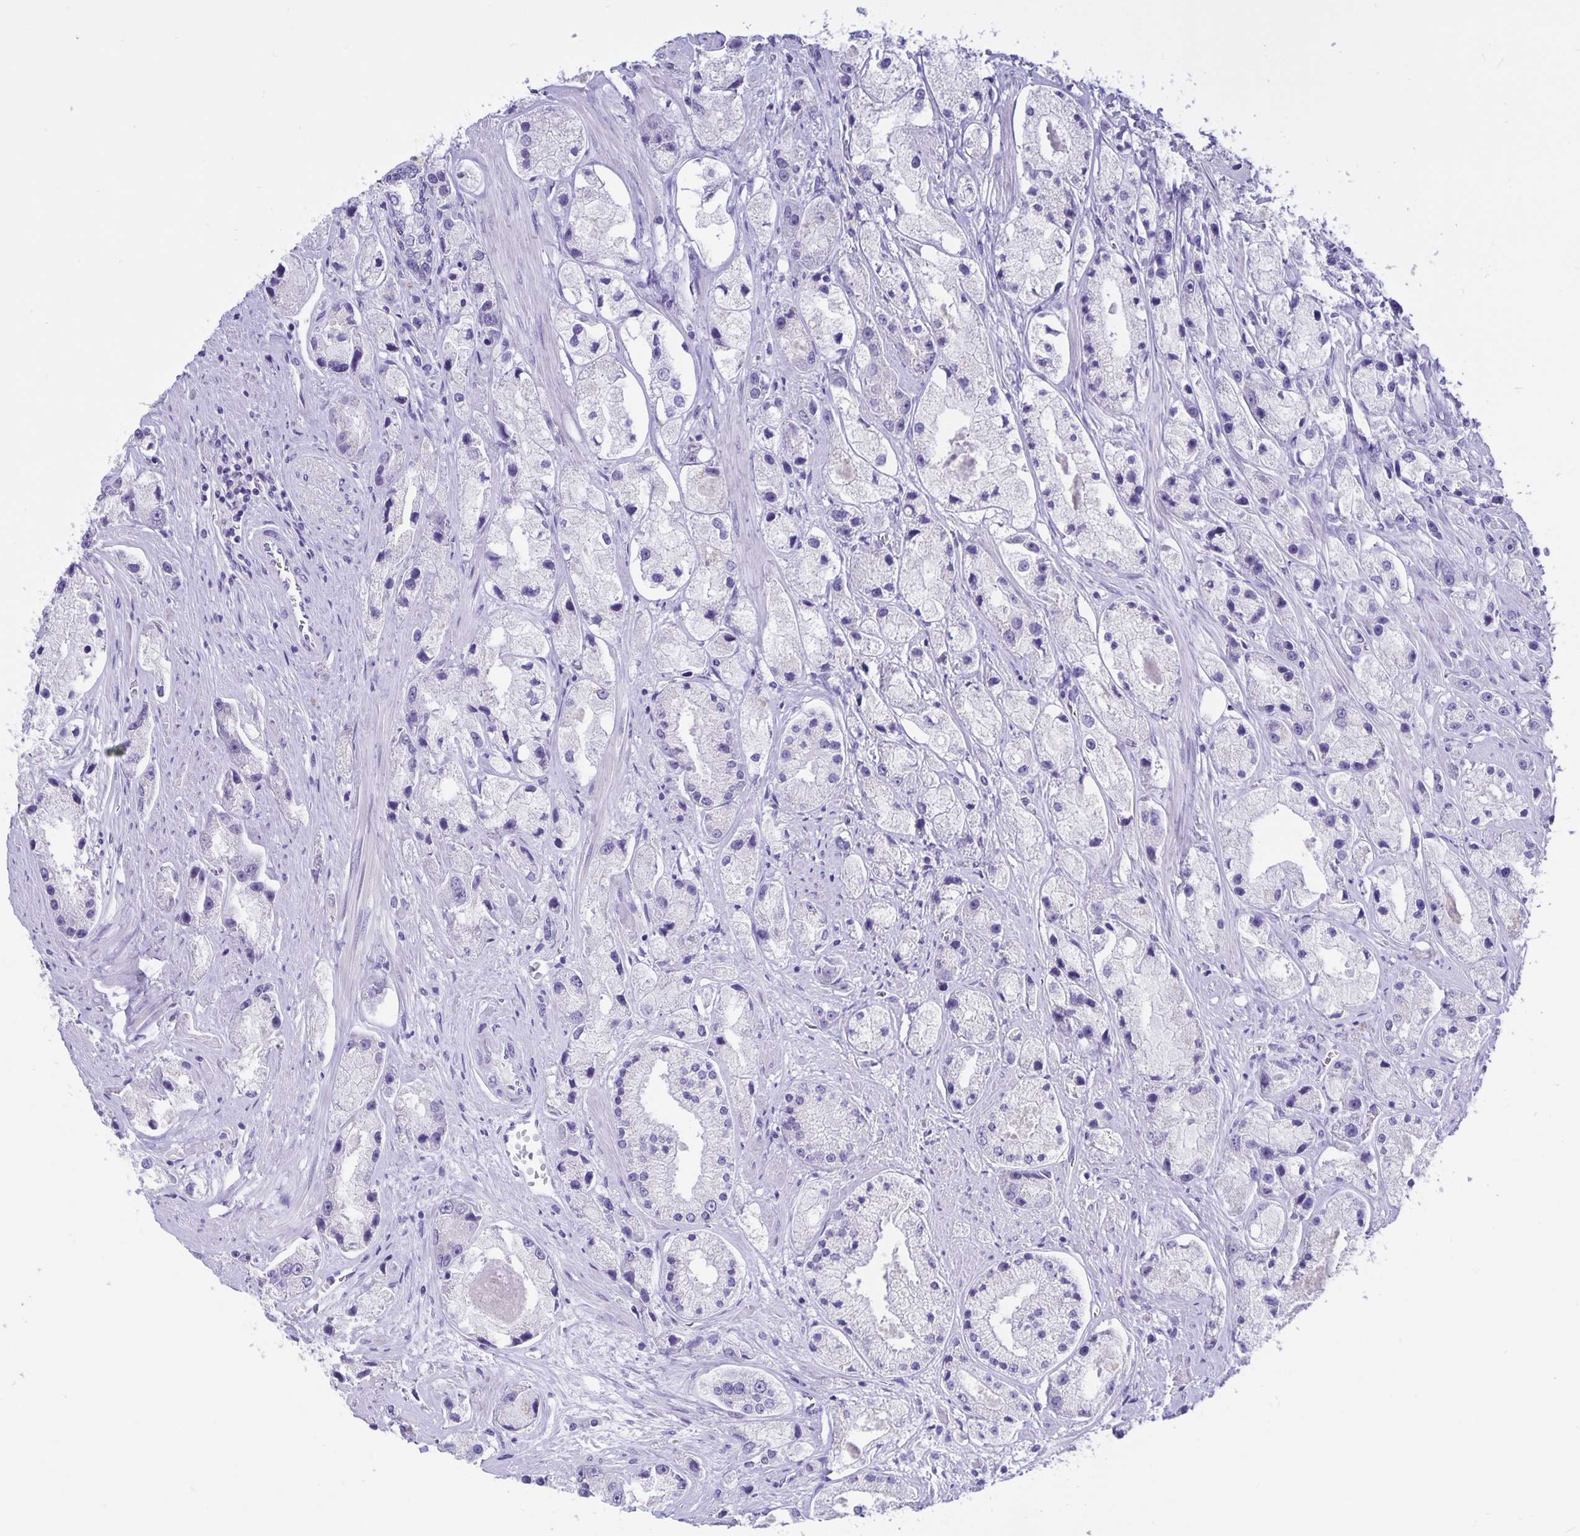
{"staining": {"intensity": "negative", "quantity": "none", "location": "none"}, "tissue": "prostate cancer", "cell_type": "Tumor cells", "image_type": "cancer", "snomed": [{"axis": "morphology", "description": "Adenocarcinoma, High grade"}, {"axis": "topography", "description": "Prostate"}], "caption": "An immunohistochemistry micrograph of prostate adenocarcinoma (high-grade) is shown. There is no staining in tumor cells of prostate adenocarcinoma (high-grade). (Brightfield microscopy of DAB immunohistochemistry at high magnification).", "gene": "ERMN", "patient": {"sex": "male", "age": 67}}